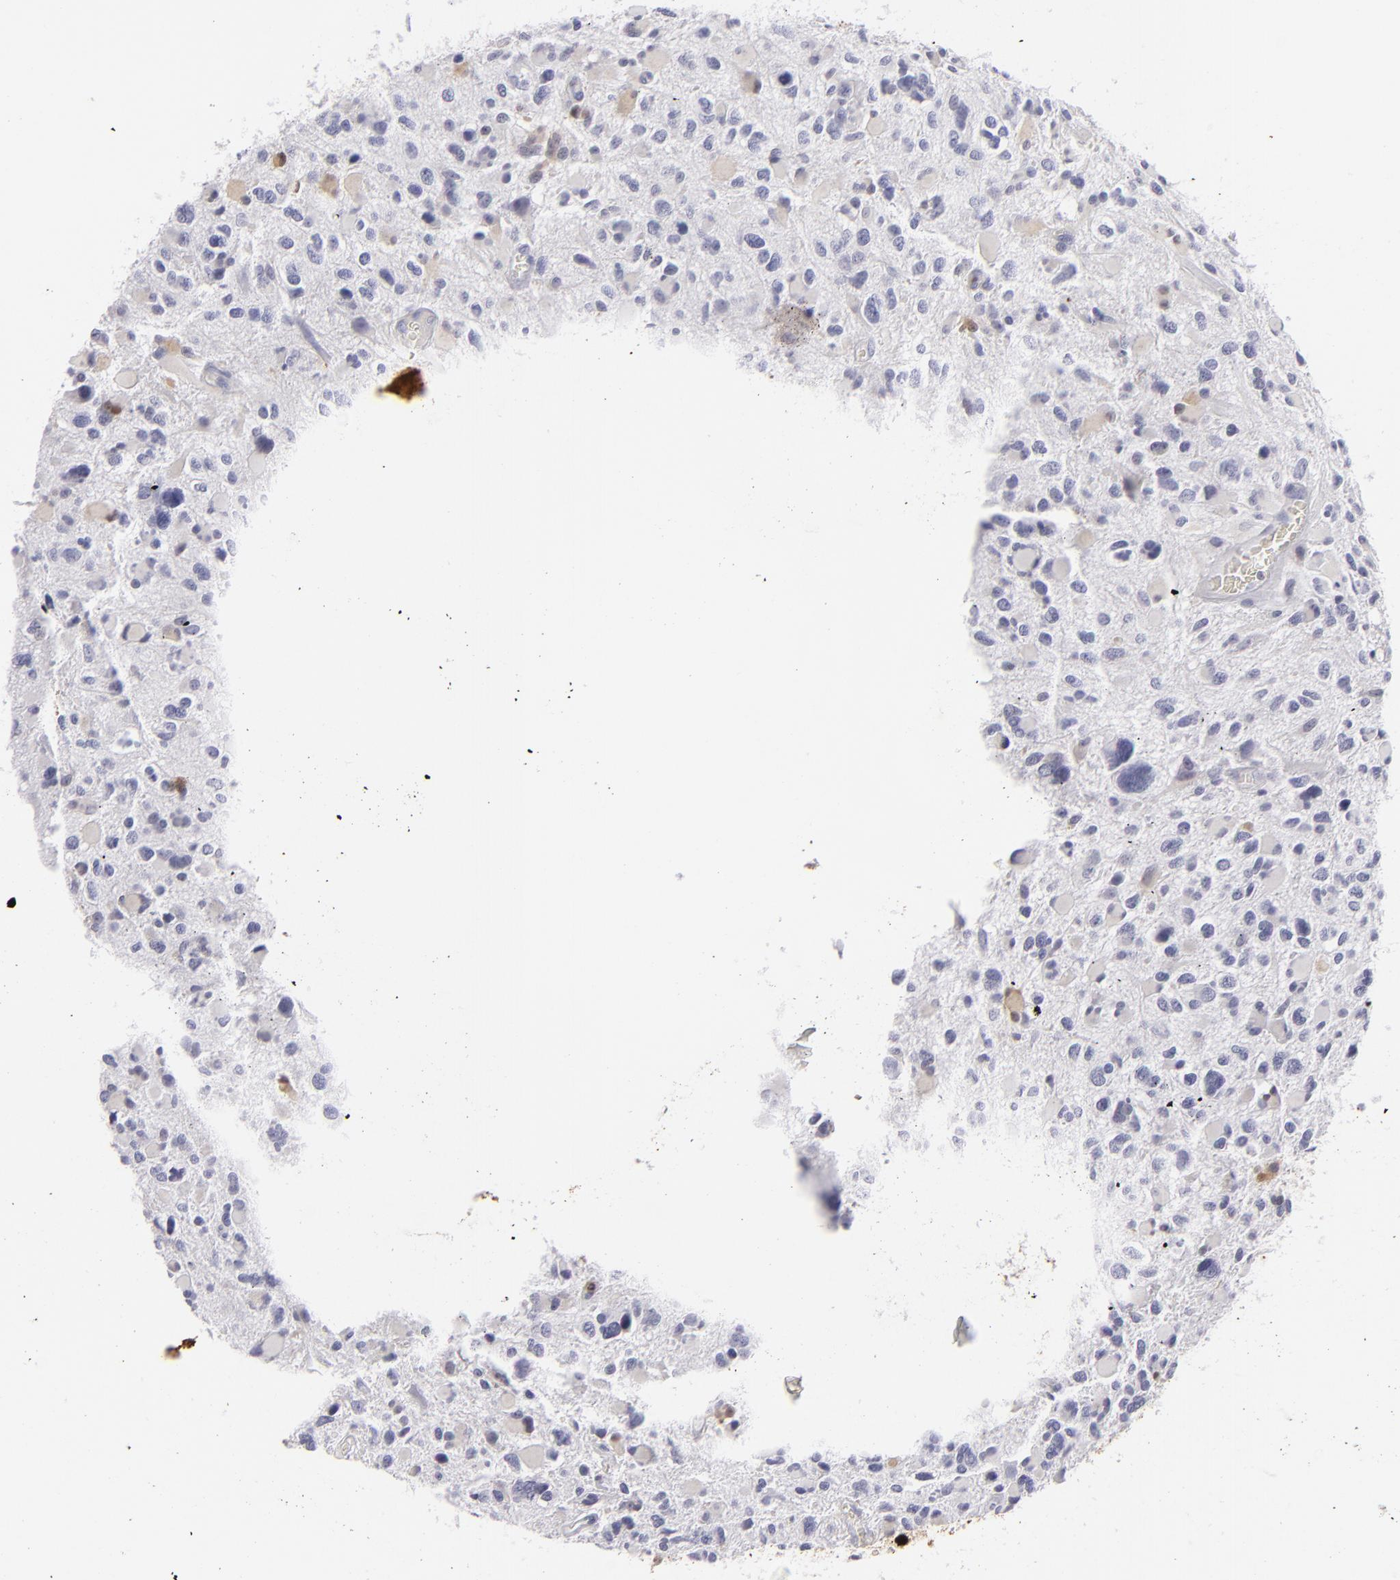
{"staining": {"intensity": "negative", "quantity": "none", "location": "none"}, "tissue": "glioma", "cell_type": "Tumor cells", "image_type": "cancer", "snomed": [{"axis": "morphology", "description": "Glioma, malignant, High grade"}, {"axis": "topography", "description": "Brain"}], "caption": "The micrograph demonstrates no staining of tumor cells in glioma.", "gene": "S100A2", "patient": {"sex": "female", "age": 37}}